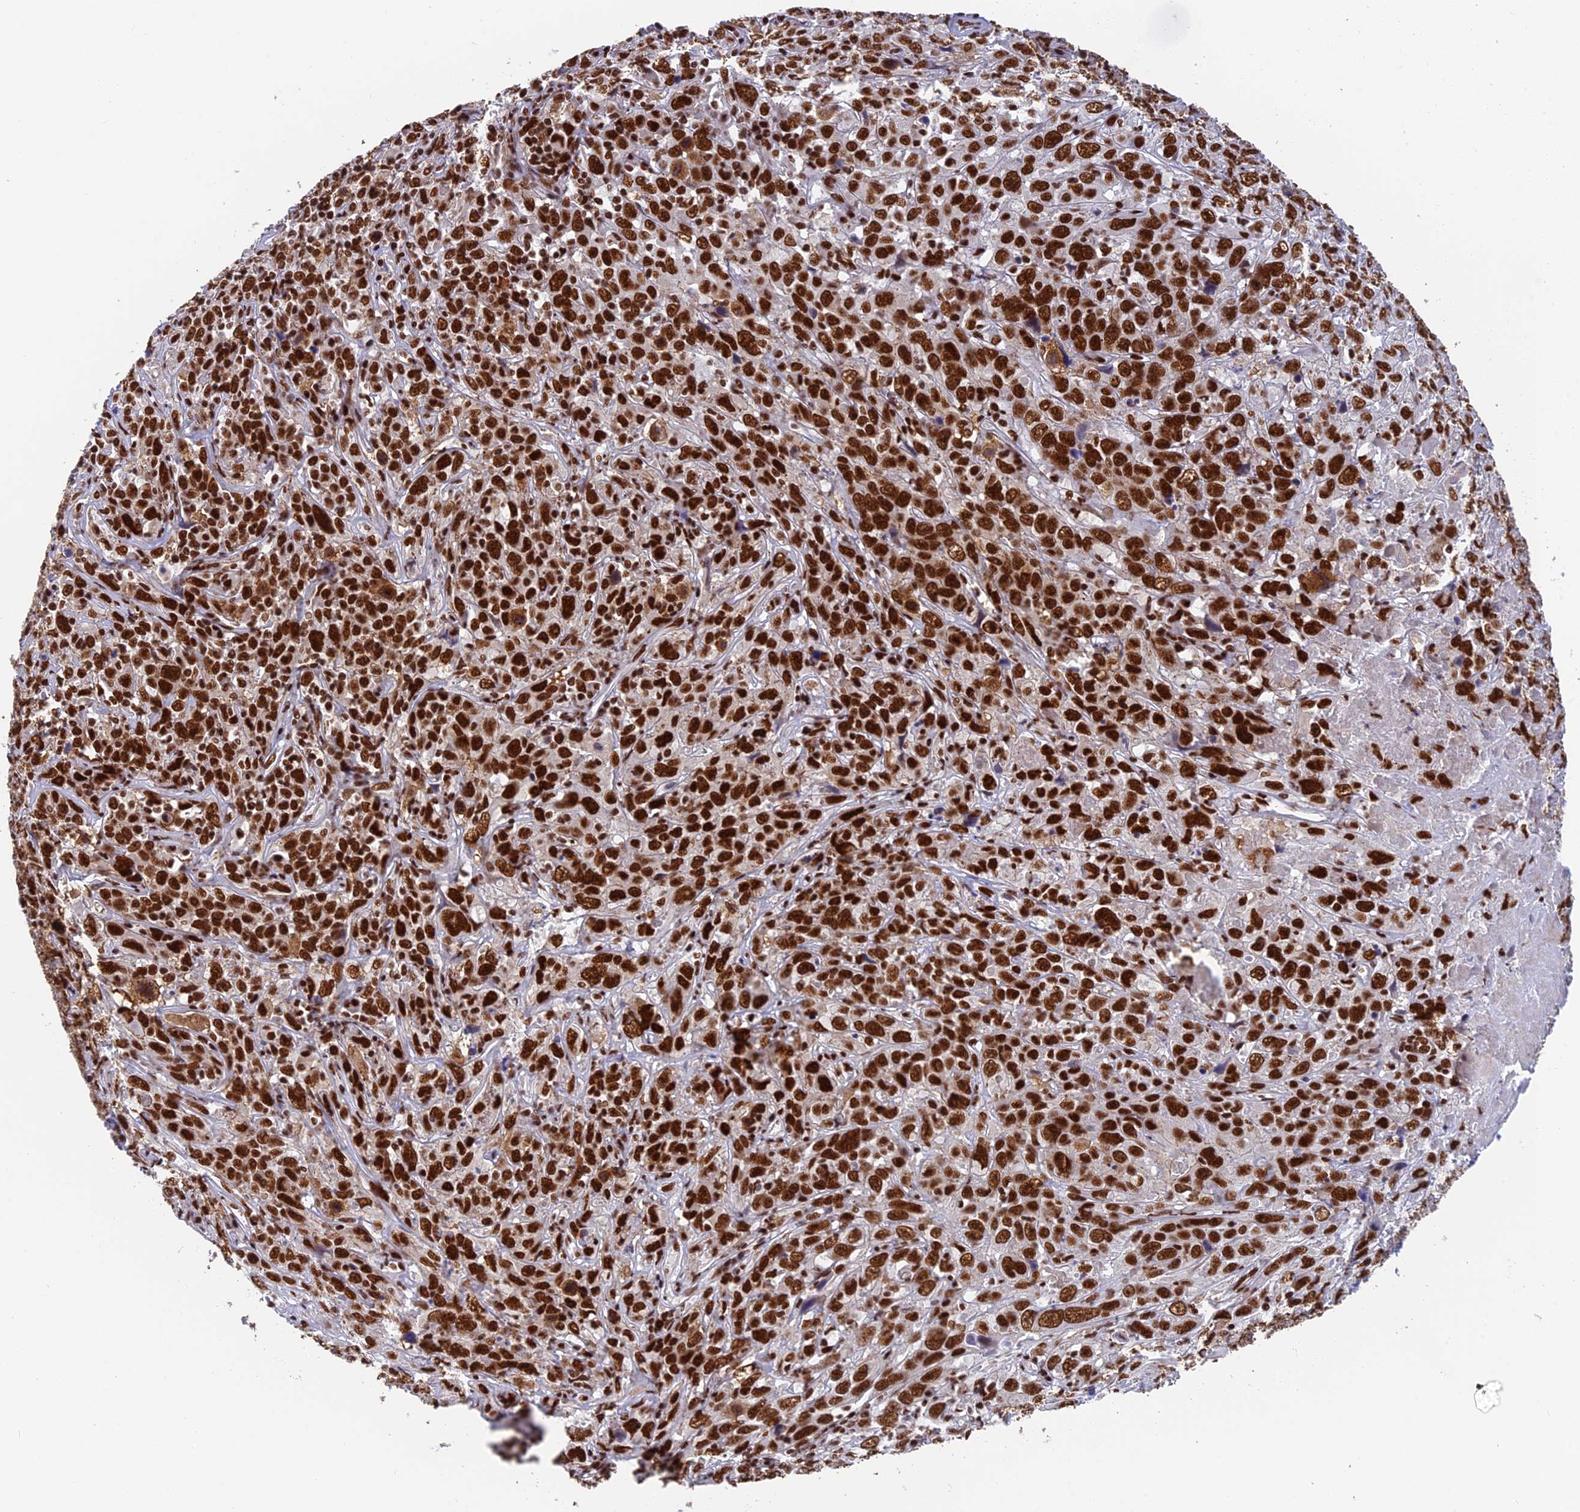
{"staining": {"intensity": "strong", "quantity": ">75%", "location": "nuclear"}, "tissue": "cervical cancer", "cell_type": "Tumor cells", "image_type": "cancer", "snomed": [{"axis": "morphology", "description": "Squamous cell carcinoma, NOS"}, {"axis": "topography", "description": "Cervix"}], "caption": "DAB (3,3'-diaminobenzidine) immunohistochemical staining of human cervical cancer shows strong nuclear protein expression in about >75% of tumor cells. (brown staining indicates protein expression, while blue staining denotes nuclei).", "gene": "EEF1AKMT3", "patient": {"sex": "female", "age": 46}}